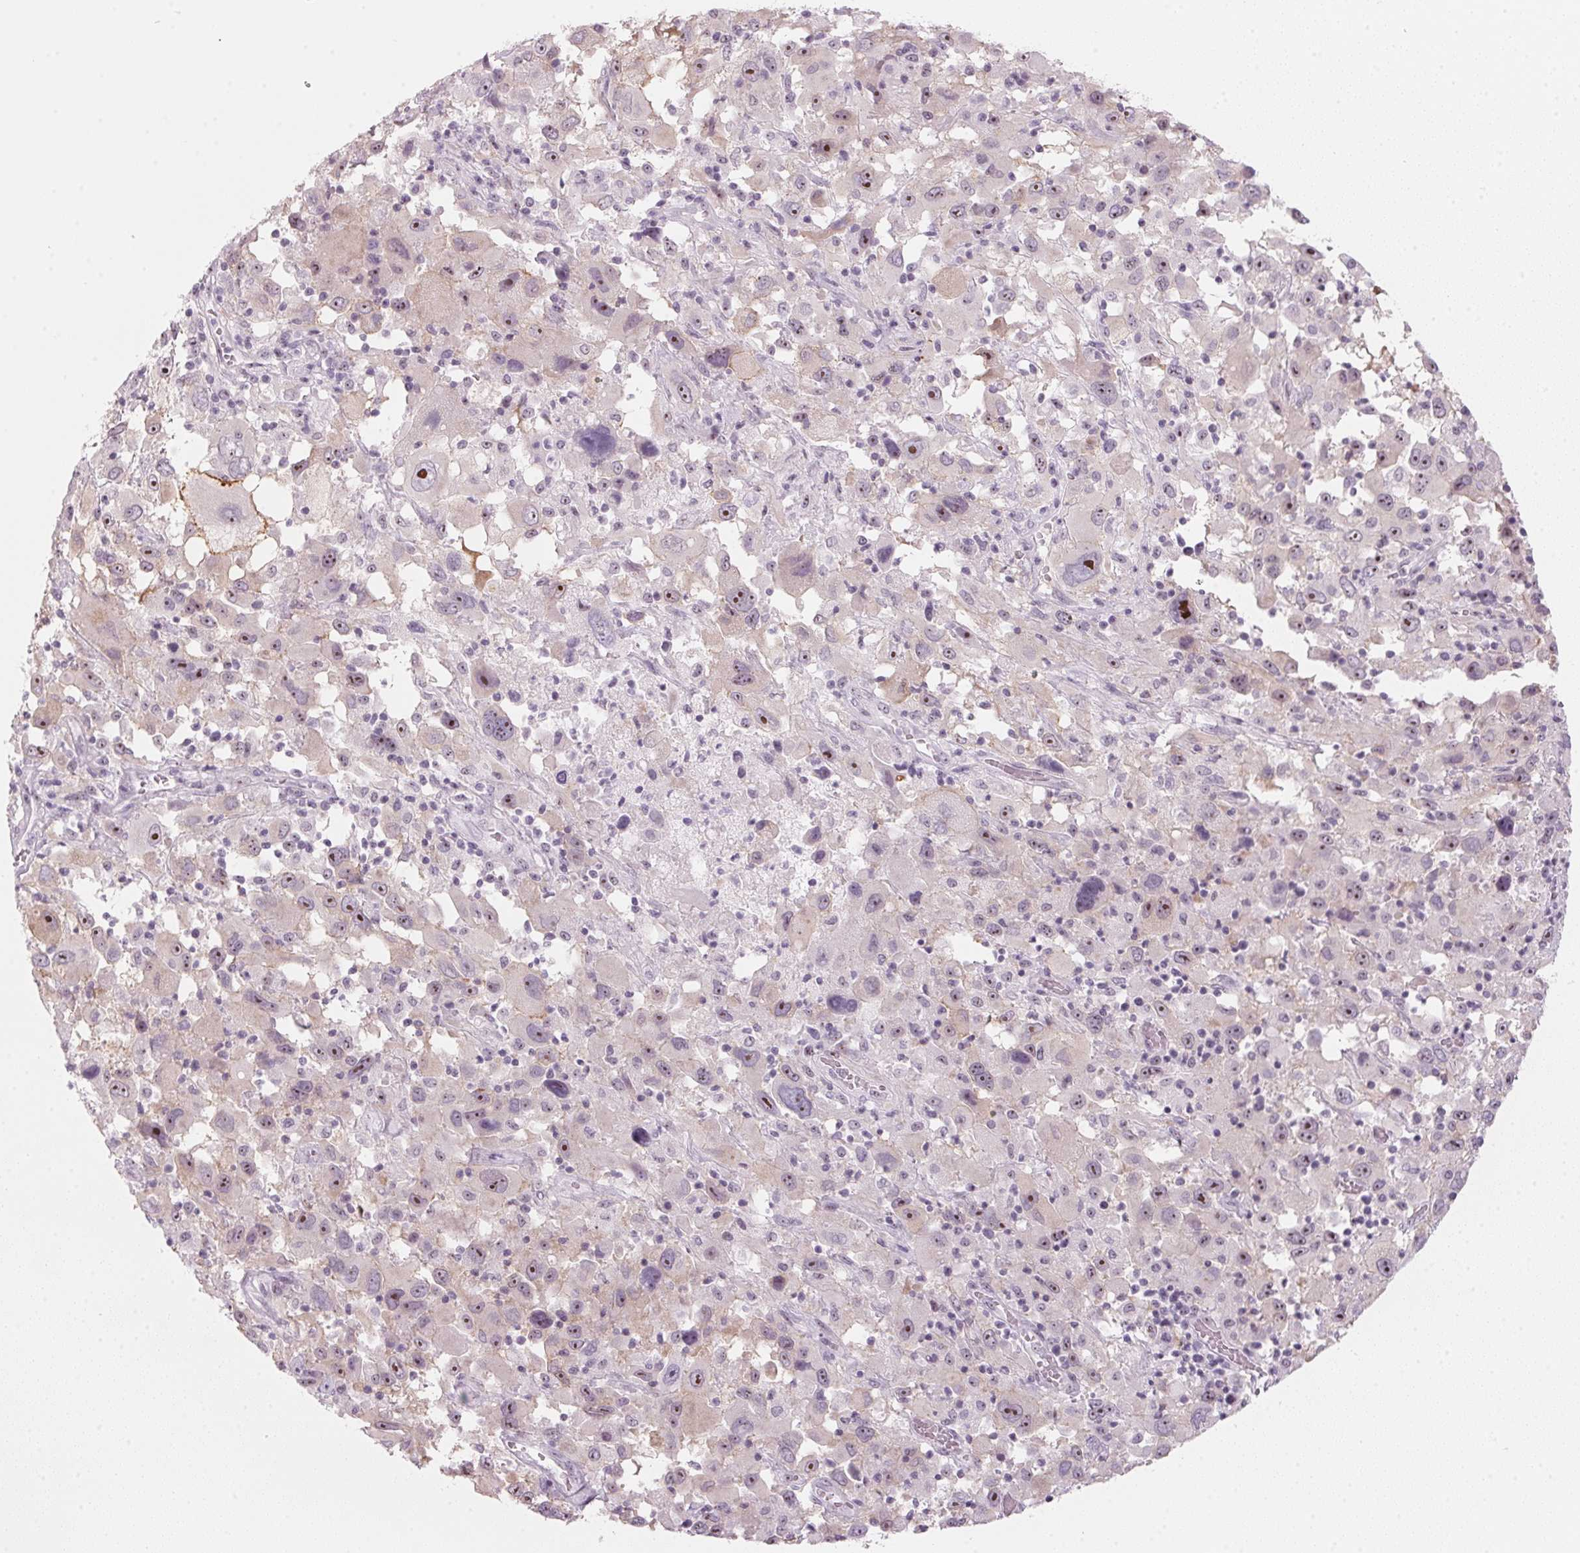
{"staining": {"intensity": "moderate", "quantity": "25%-75%", "location": "nuclear"}, "tissue": "melanoma", "cell_type": "Tumor cells", "image_type": "cancer", "snomed": [{"axis": "morphology", "description": "Malignant melanoma, Metastatic site"}, {"axis": "topography", "description": "Soft tissue"}], "caption": "Melanoma stained with a protein marker demonstrates moderate staining in tumor cells.", "gene": "DNTTIP2", "patient": {"sex": "male", "age": 50}}